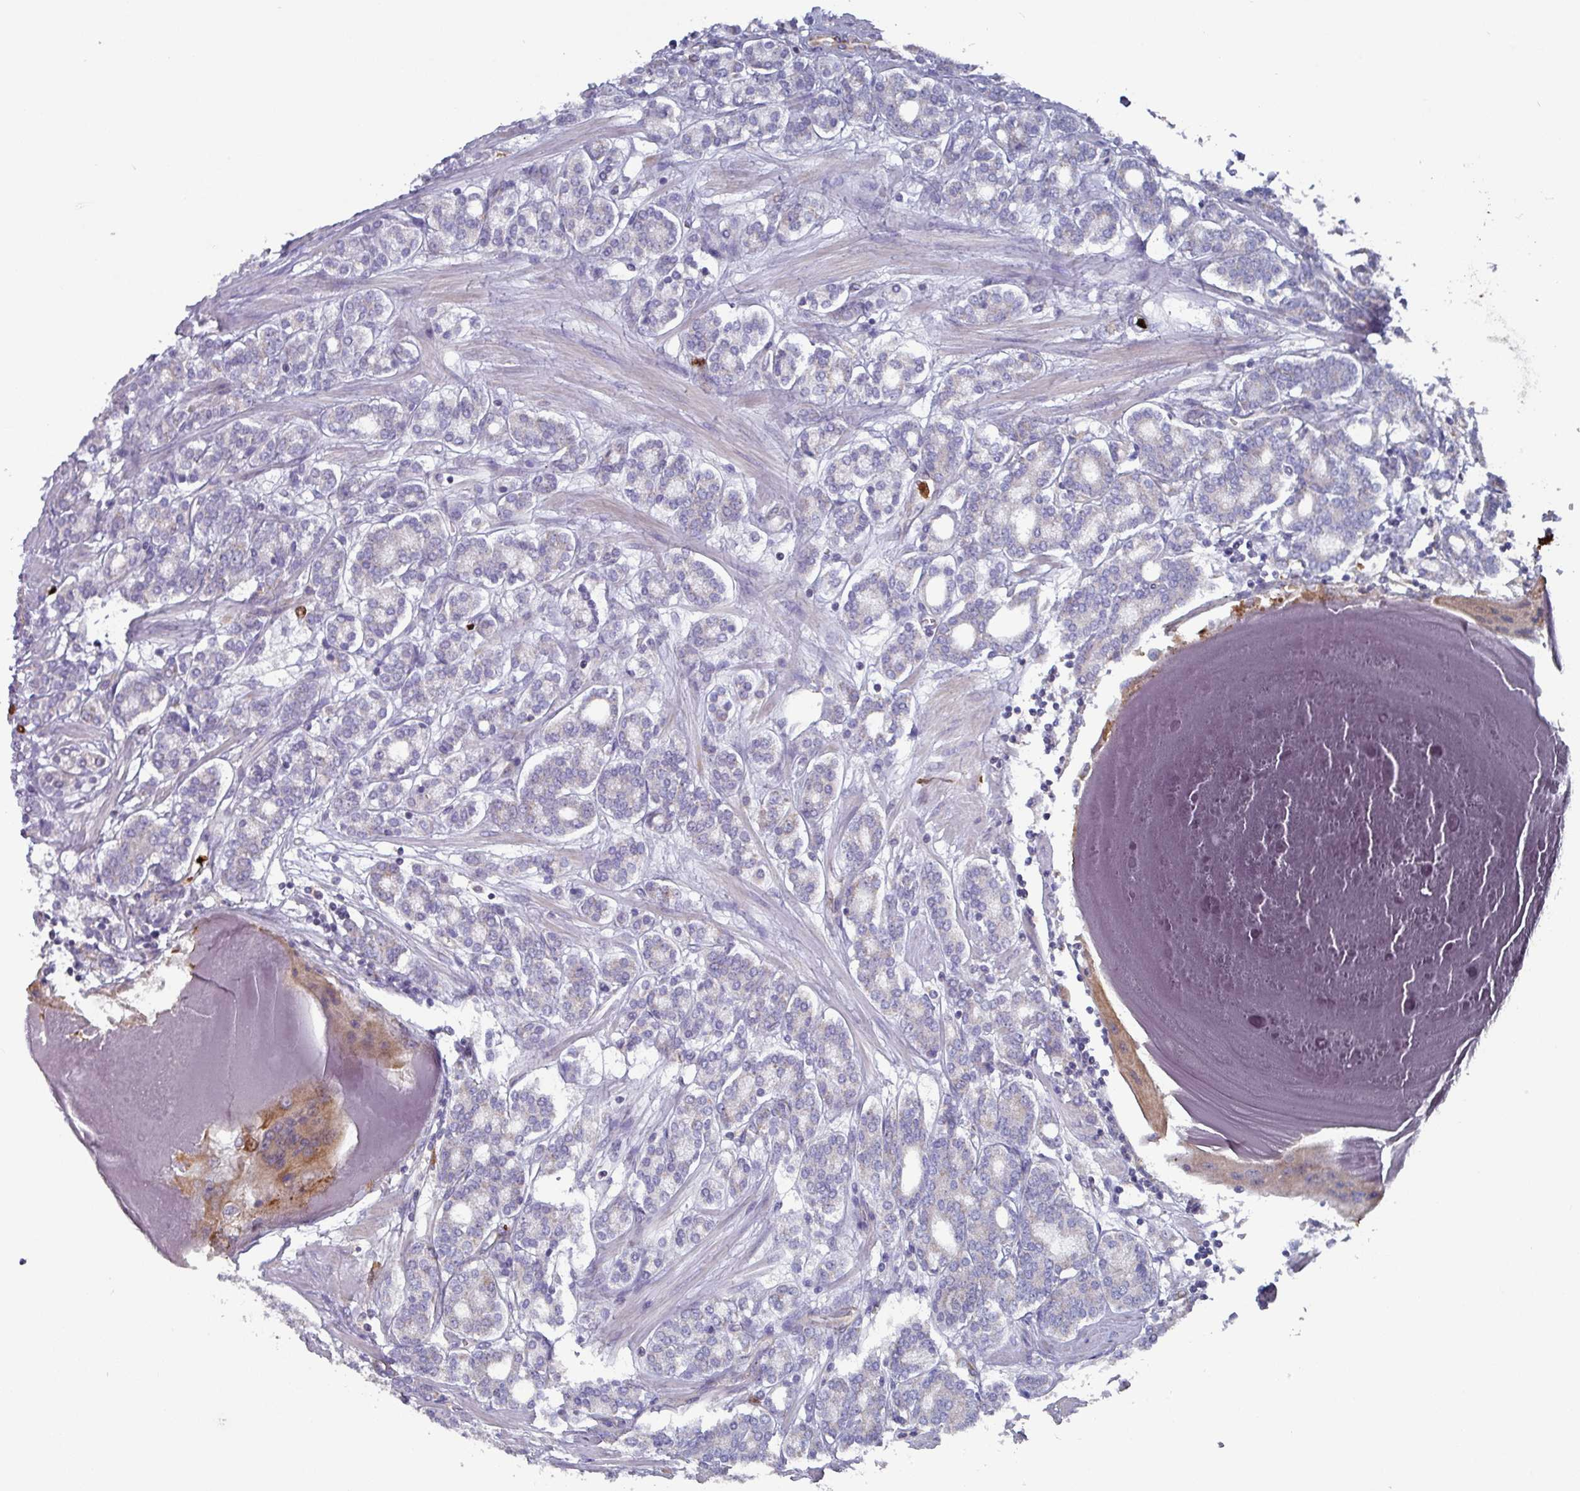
{"staining": {"intensity": "negative", "quantity": "none", "location": "none"}, "tissue": "prostate cancer", "cell_type": "Tumor cells", "image_type": "cancer", "snomed": [{"axis": "morphology", "description": "Adenocarcinoma, High grade"}, {"axis": "topography", "description": "Prostate"}], "caption": "An IHC image of prostate cancer (high-grade adenocarcinoma) is shown. There is no staining in tumor cells of prostate cancer (high-grade adenocarcinoma).", "gene": "UQCC2", "patient": {"sex": "male", "age": 62}}